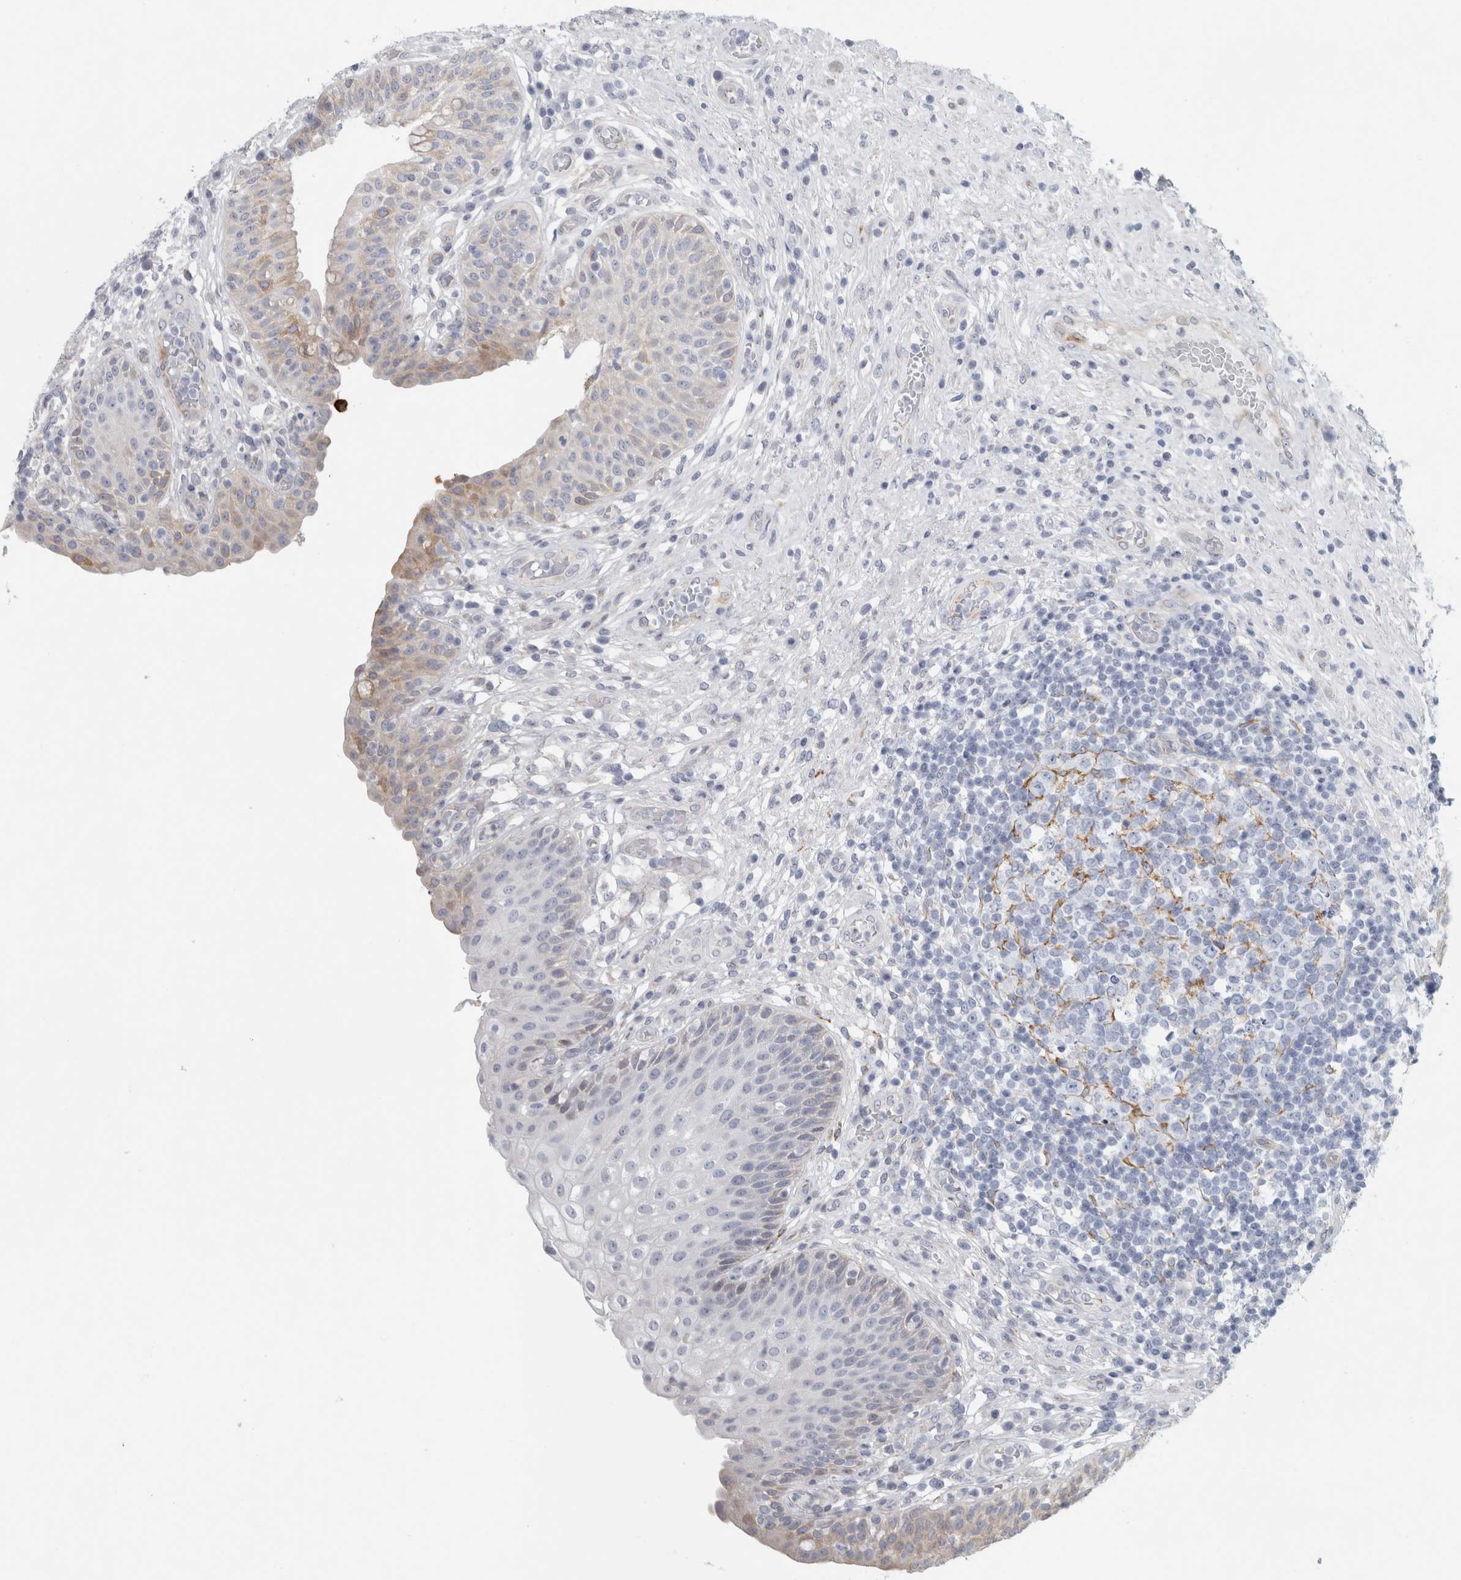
{"staining": {"intensity": "strong", "quantity": "25%-75%", "location": "cytoplasmic/membranous"}, "tissue": "urinary bladder", "cell_type": "Urothelial cells", "image_type": "normal", "snomed": [{"axis": "morphology", "description": "Normal tissue, NOS"}, {"axis": "topography", "description": "Urinary bladder"}], "caption": "Normal urinary bladder was stained to show a protein in brown. There is high levels of strong cytoplasmic/membranous positivity in approximately 25%-75% of urothelial cells. Using DAB (3,3'-diaminobenzidine) (brown) and hematoxylin (blue) stains, captured at high magnification using brightfield microscopy.", "gene": "B3GNT3", "patient": {"sex": "female", "age": 62}}